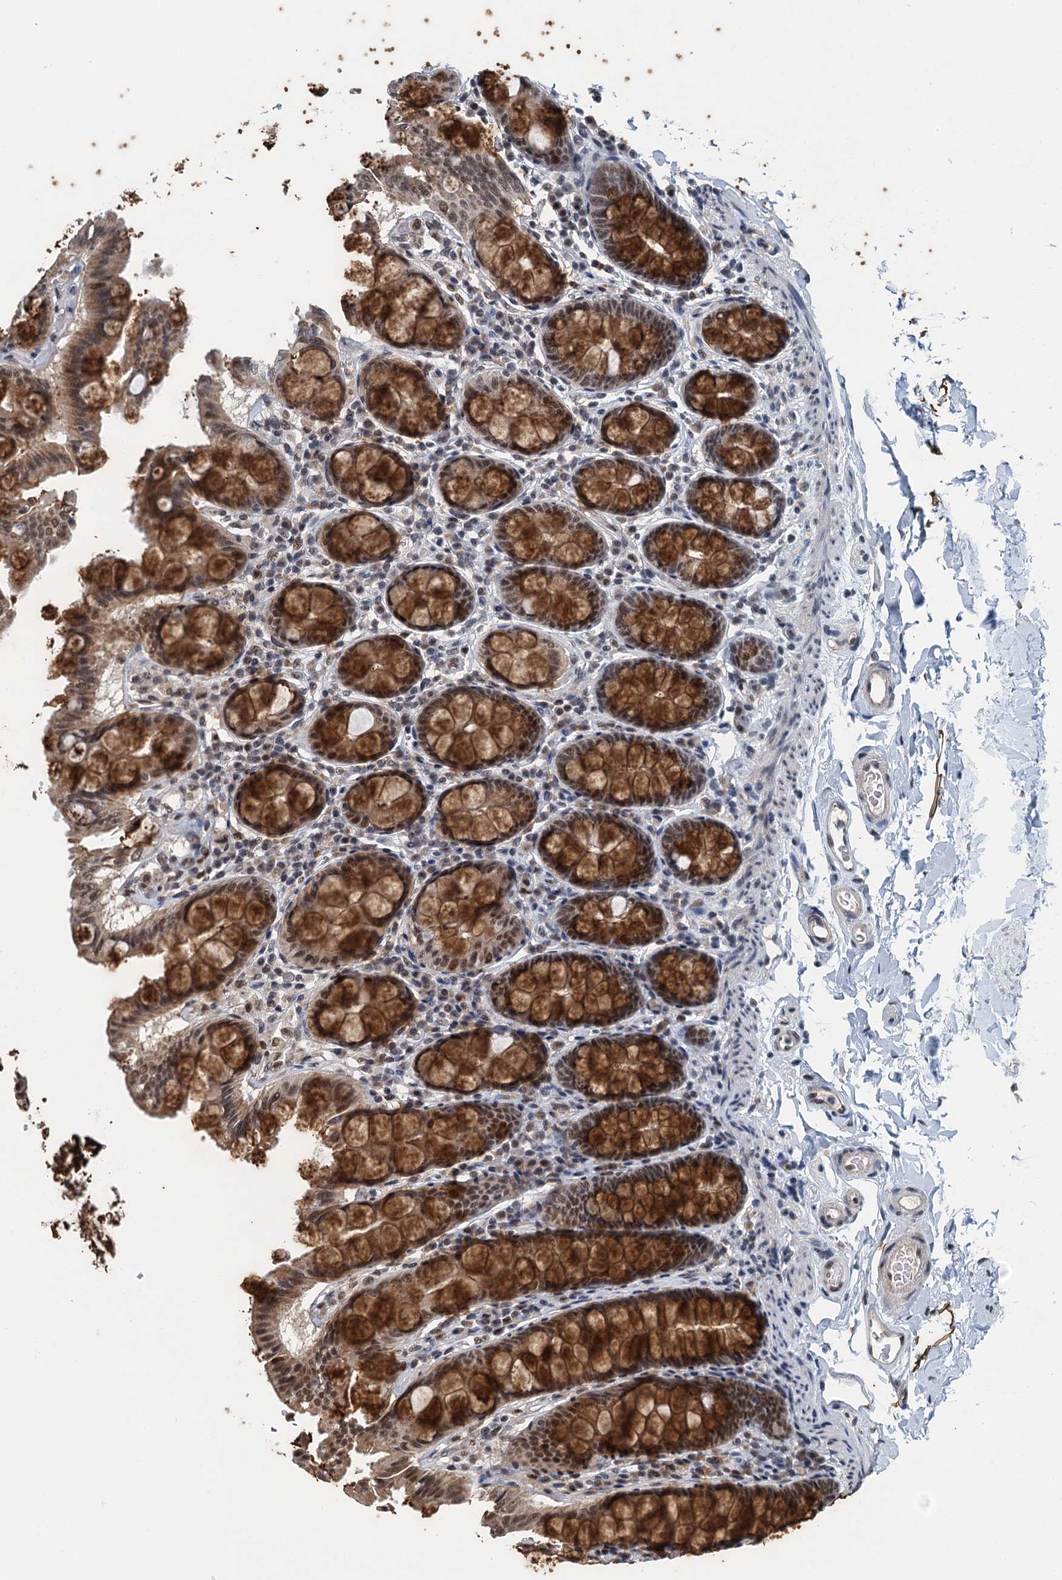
{"staining": {"intensity": "weak", "quantity": ">75%", "location": "nuclear"}, "tissue": "colon", "cell_type": "Endothelial cells", "image_type": "normal", "snomed": [{"axis": "morphology", "description": "Normal tissue, NOS"}, {"axis": "topography", "description": "Colon"}, {"axis": "topography", "description": "Peripheral nerve tissue"}], "caption": "Benign colon was stained to show a protein in brown. There is low levels of weak nuclear staining in about >75% of endothelial cells.", "gene": "MTA3", "patient": {"sex": "female", "age": 61}}